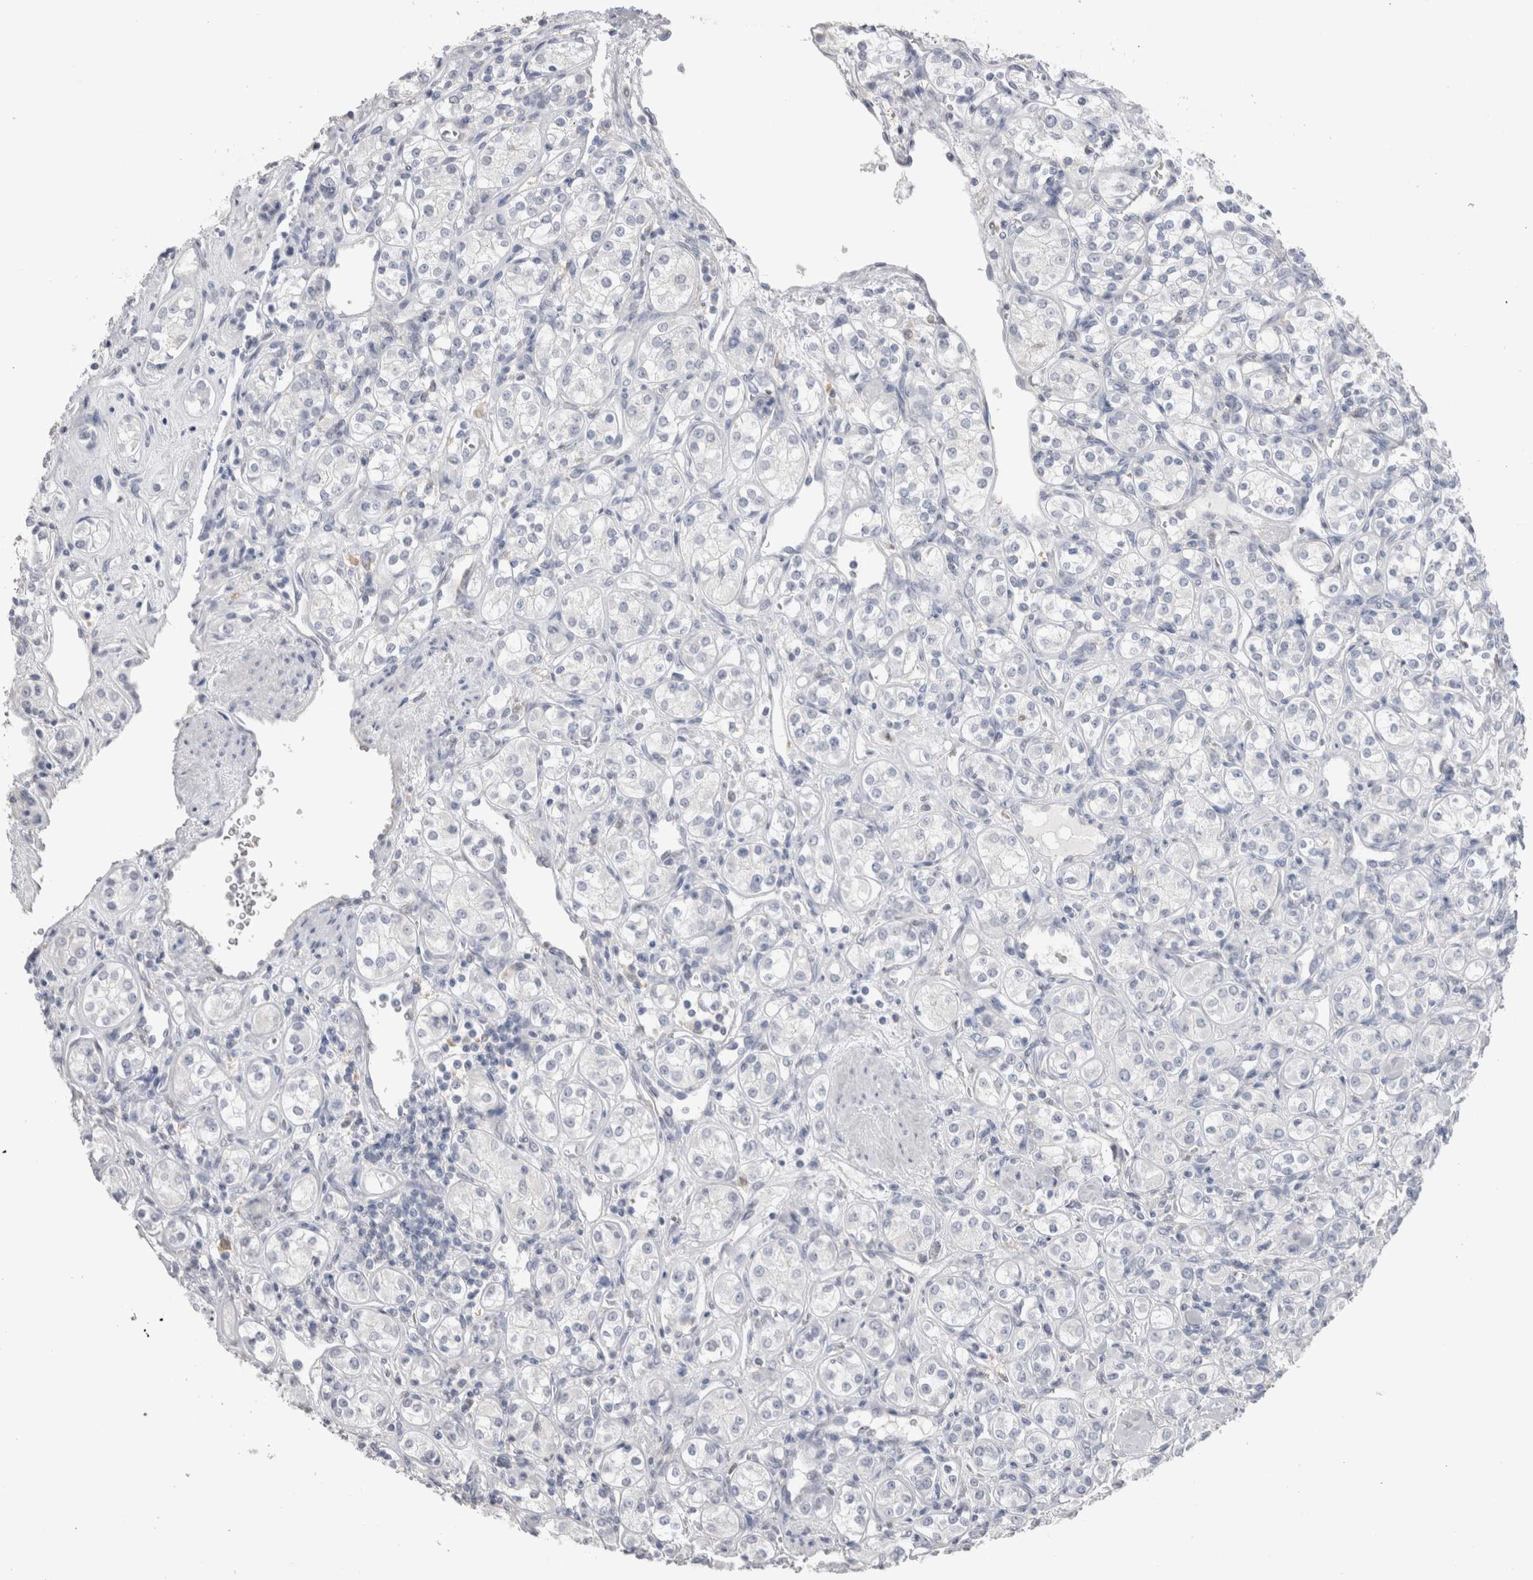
{"staining": {"intensity": "negative", "quantity": "none", "location": "none"}, "tissue": "renal cancer", "cell_type": "Tumor cells", "image_type": "cancer", "snomed": [{"axis": "morphology", "description": "Adenocarcinoma, NOS"}, {"axis": "topography", "description": "Kidney"}], "caption": "Renal cancer (adenocarcinoma) was stained to show a protein in brown. There is no significant positivity in tumor cells.", "gene": "SUCNR1", "patient": {"sex": "male", "age": 77}}